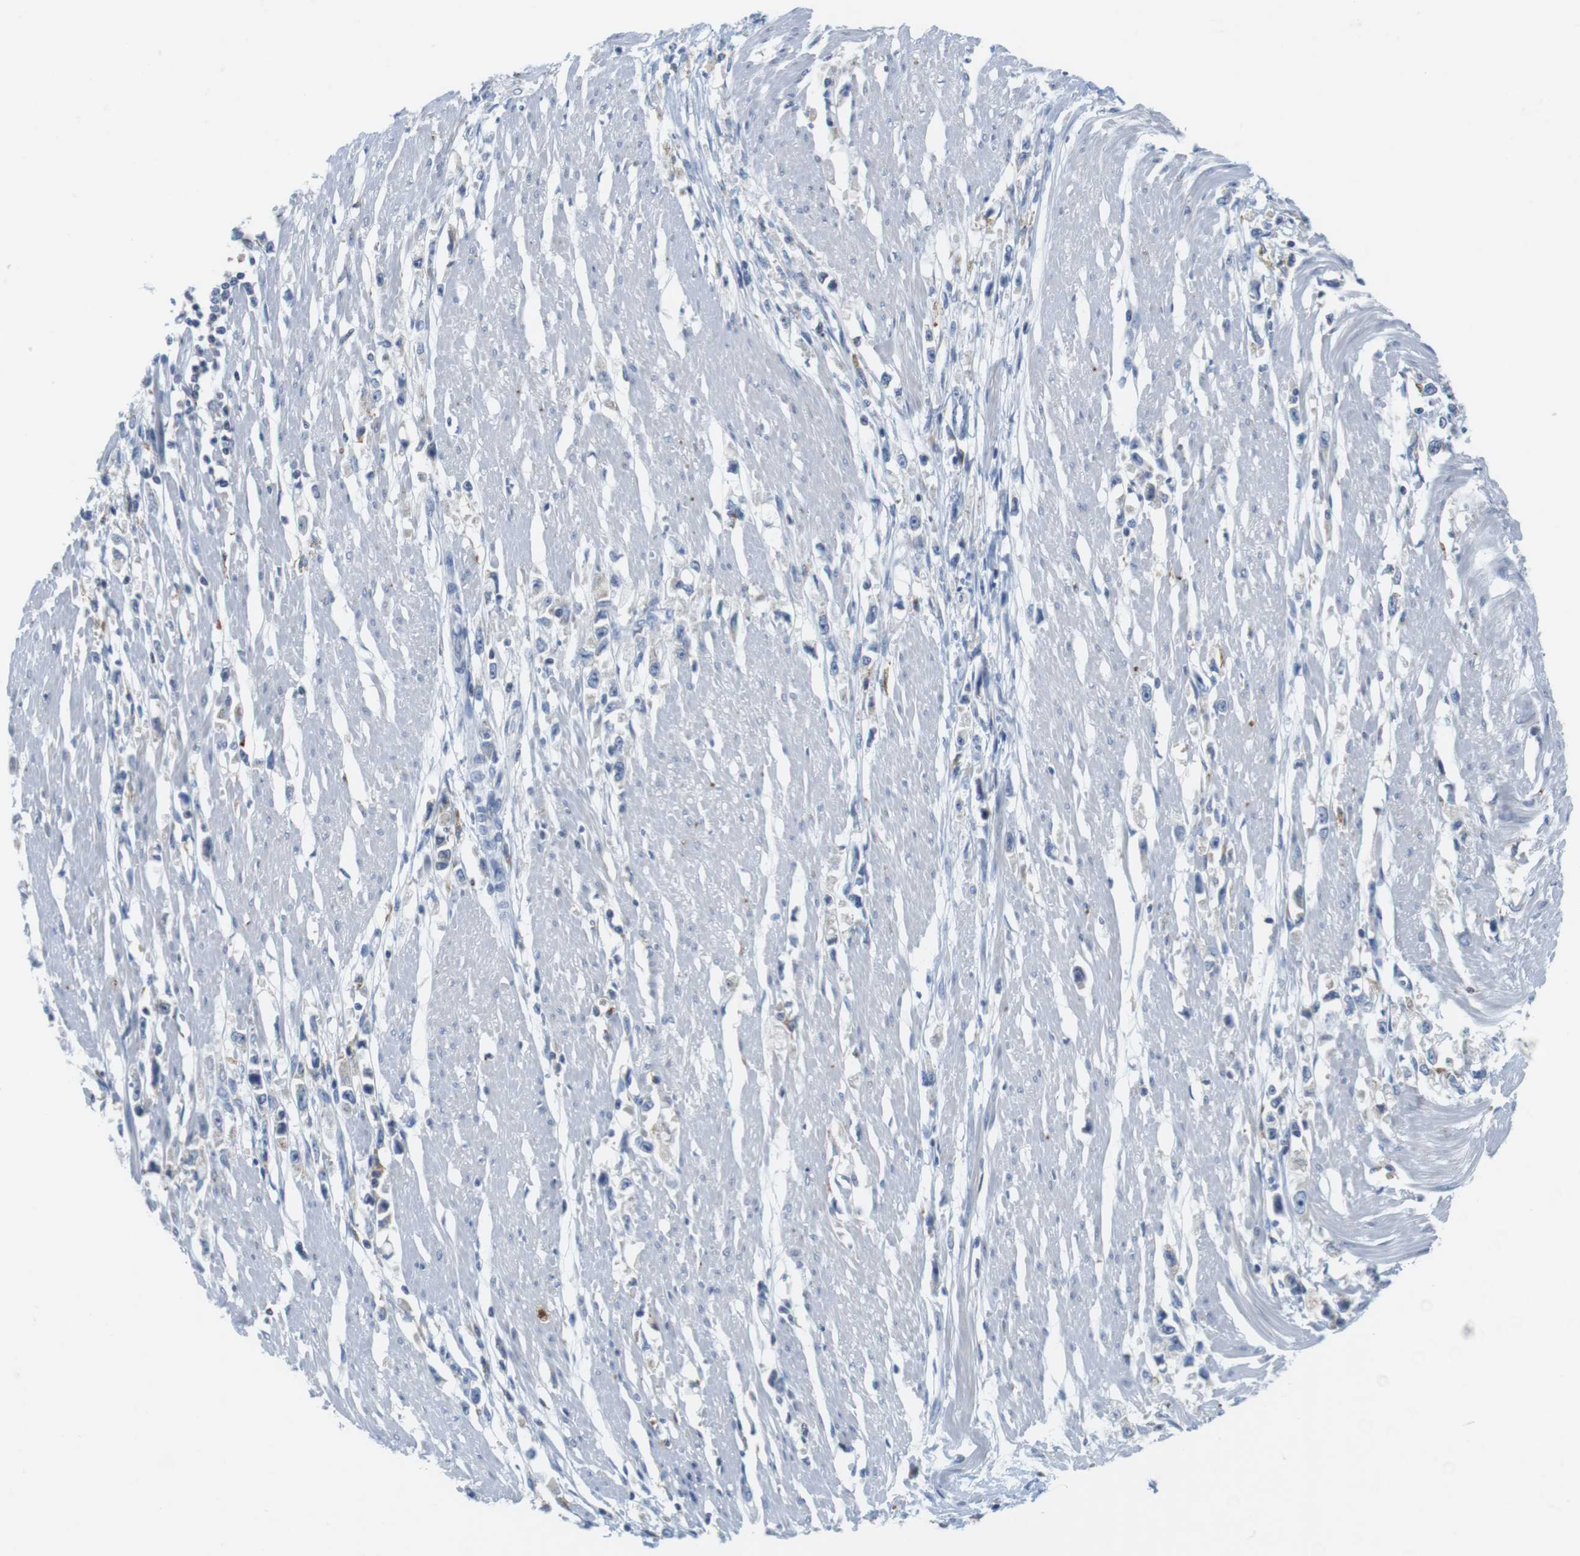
{"staining": {"intensity": "negative", "quantity": "none", "location": "none"}, "tissue": "stomach cancer", "cell_type": "Tumor cells", "image_type": "cancer", "snomed": [{"axis": "morphology", "description": "Adenocarcinoma, NOS"}, {"axis": "topography", "description": "Stomach"}], "caption": "DAB immunohistochemical staining of stomach adenocarcinoma displays no significant staining in tumor cells.", "gene": "CNGA2", "patient": {"sex": "female", "age": 59}}